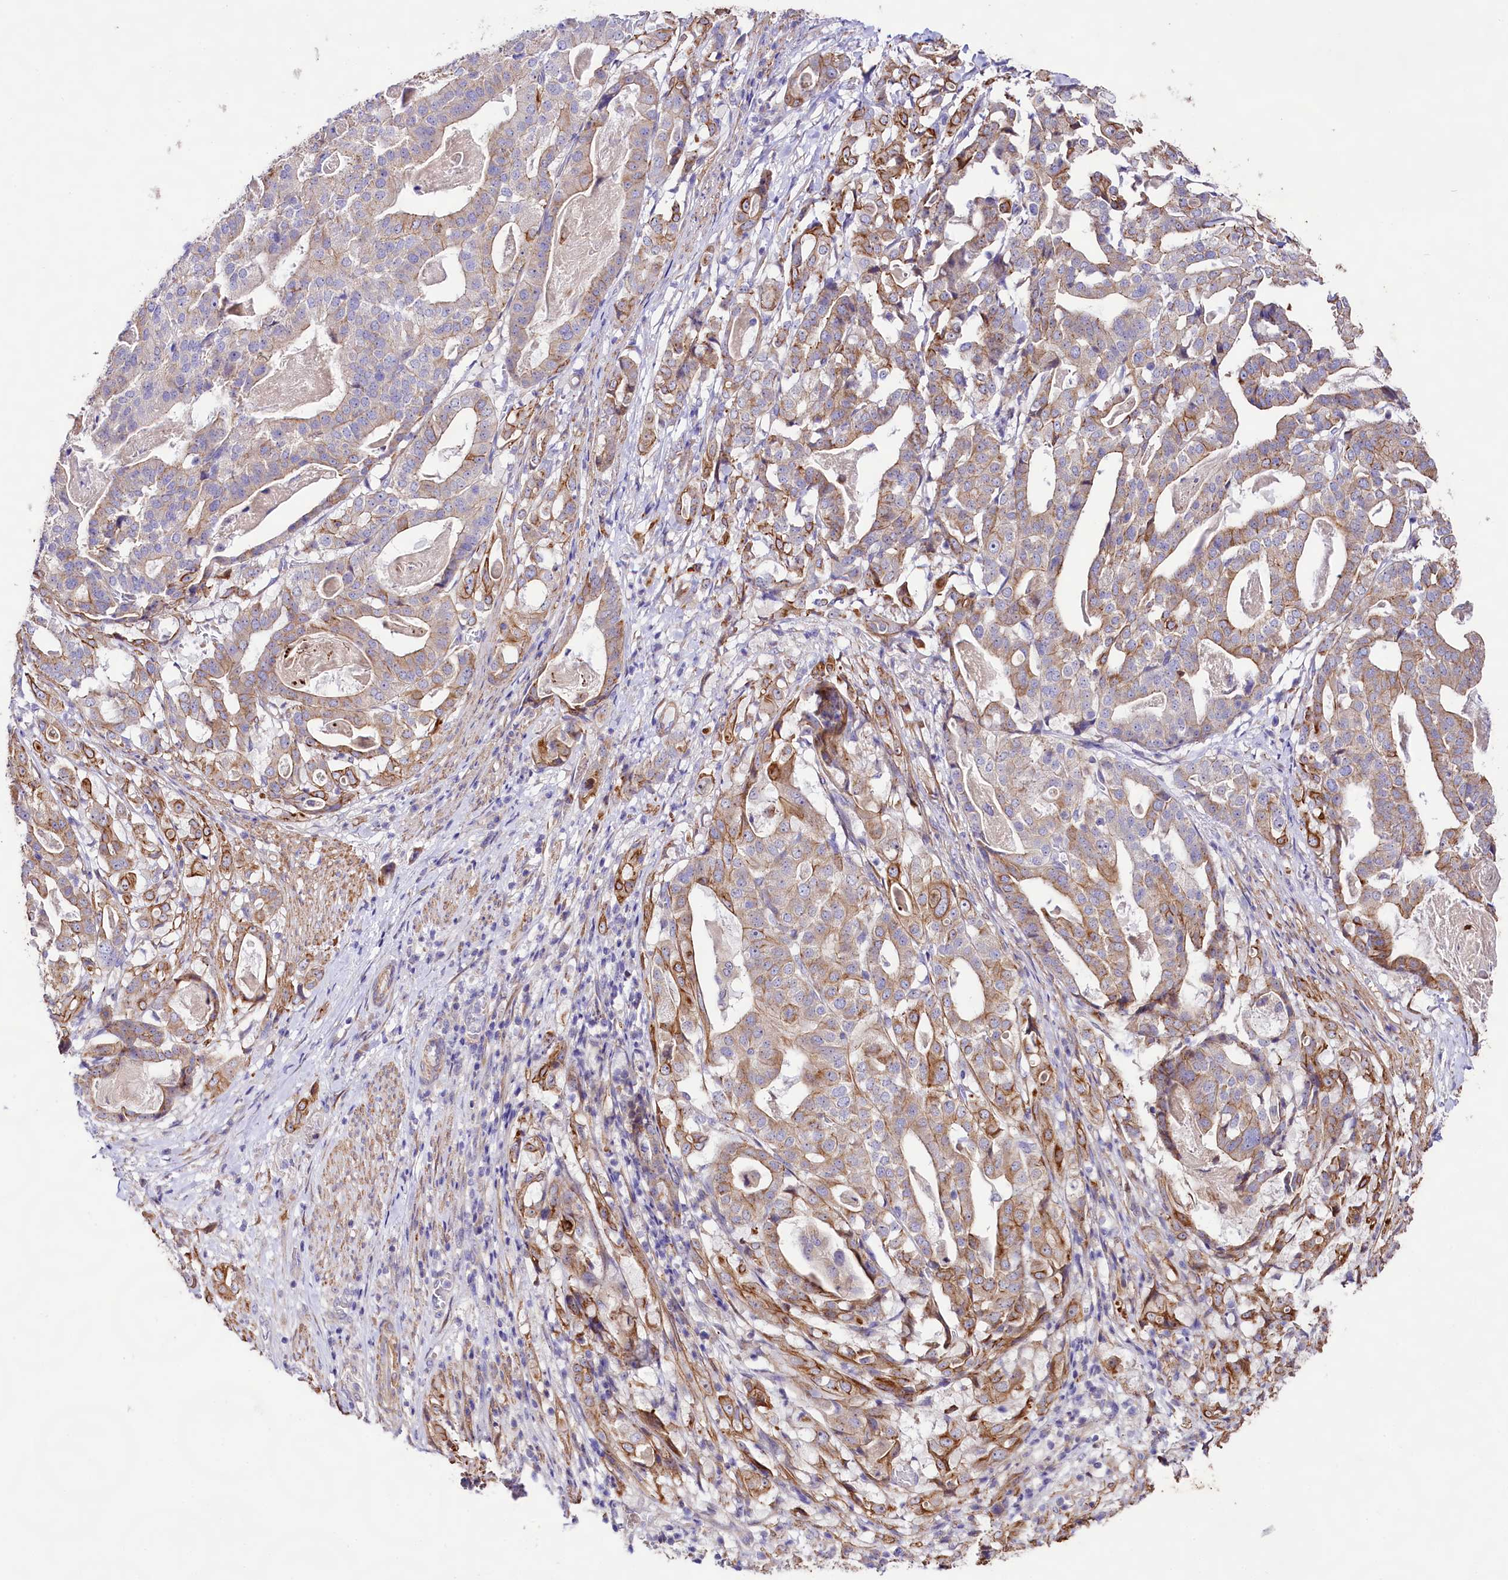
{"staining": {"intensity": "moderate", "quantity": "25%-75%", "location": "cytoplasmic/membranous"}, "tissue": "stomach cancer", "cell_type": "Tumor cells", "image_type": "cancer", "snomed": [{"axis": "morphology", "description": "Adenocarcinoma, NOS"}, {"axis": "topography", "description": "Stomach"}], "caption": "Stomach adenocarcinoma tissue exhibits moderate cytoplasmic/membranous expression in approximately 25%-75% of tumor cells", "gene": "VPS11", "patient": {"sex": "male", "age": 48}}